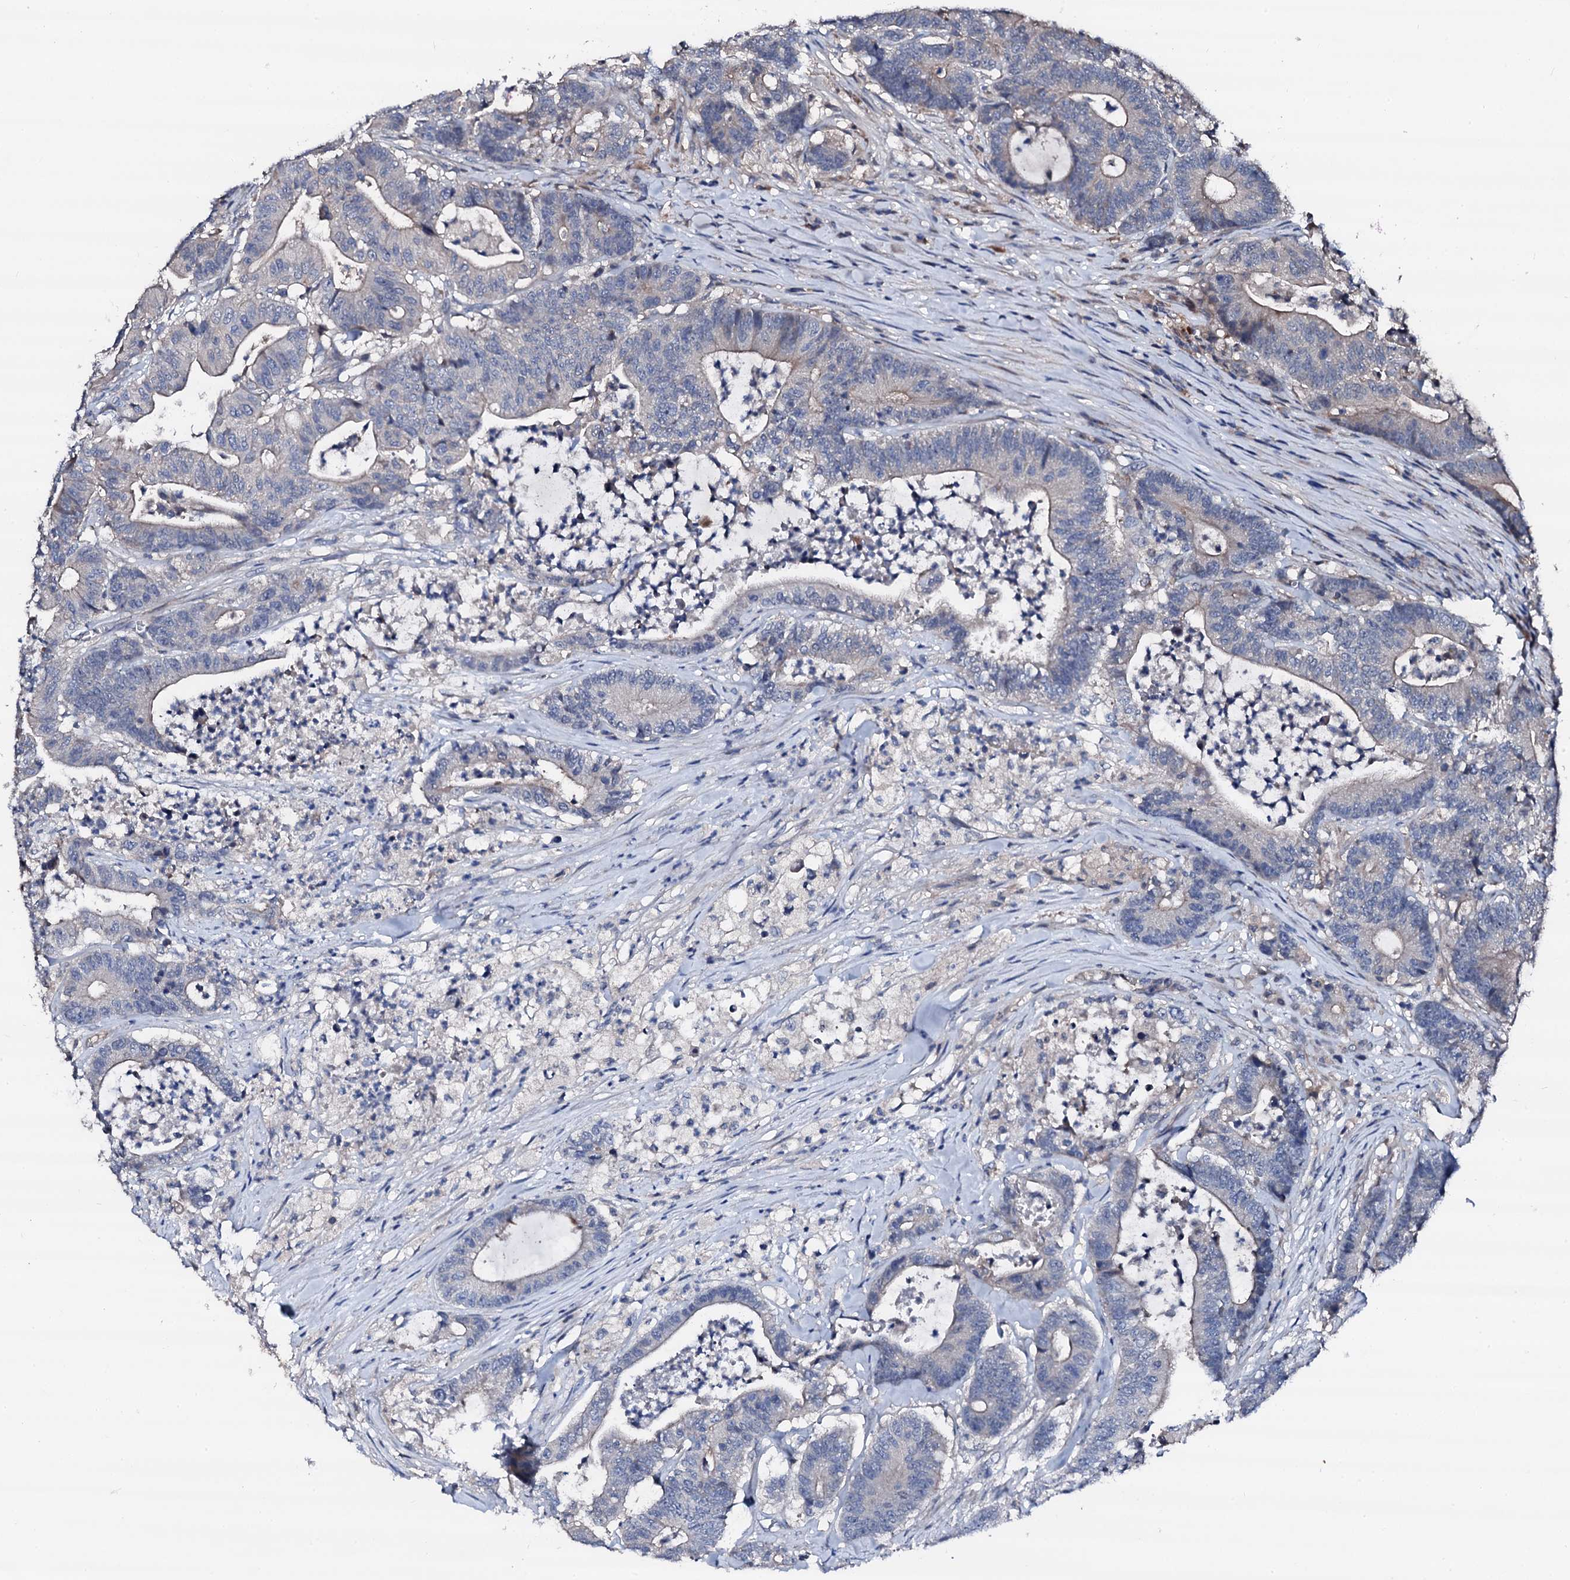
{"staining": {"intensity": "weak", "quantity": "<25%", "location": "cytoplasmic/membranous"}, "tissue": "colorectal cancer", "cell_type": "Tumor cells", "image_type": "cancer", "snomed": [{"axis": "morphology", "description": "Adenocarcinoma, NOS"}, {"axis": "topography", "description": "Colon"}], "caption": "This micrograph is of adenocarcinoma (colorectal) stained with IHC to label a protein in brown with the nuclei are counter-stained blue. There is no expression in tumor cells. (Stains: DAB (3,3'-diaminobenzidine) IHC with hematoxylin counter stain, Microscopy: brightfield microscopy at high magnification).", "gene": "TRAFD1", "patient": {"sex": "female", "age": 84}}